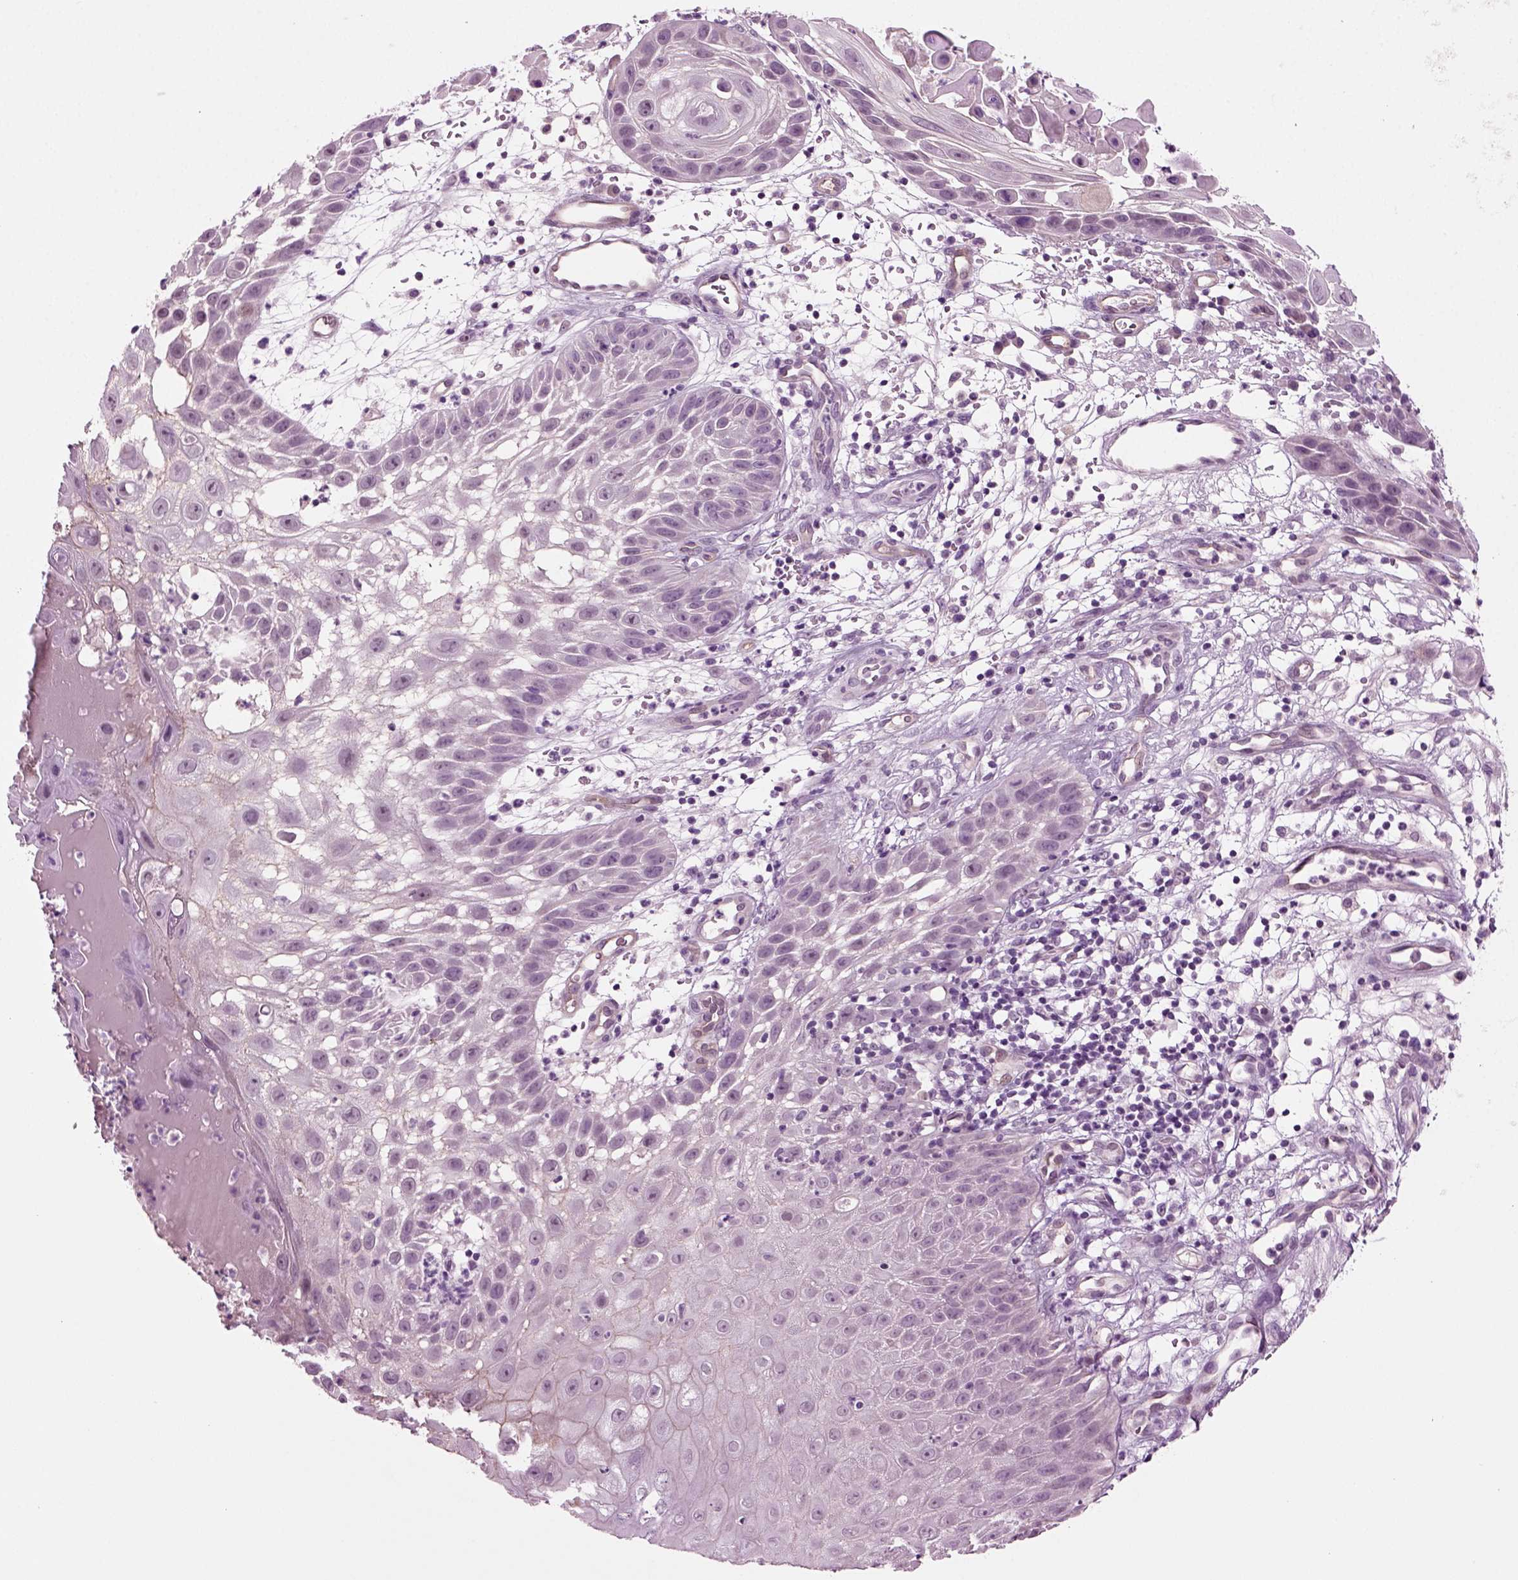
{"staining": {"intensity": "negative", "quantity": "none", "location": "none"}, "tissue": "skin cancer", "cell_type": "Tumor cells", "image_type": "cancer", "snomed": [{"axis": "morphology", "description": "Normal tissue, NOS"}, {"axis": "morphology", "description": "Squamous cell carcinoma, NOS"}, {"axis": "topography", "description": "Skin"}], "caption": "This is an IHC image of squamous cell carcinoma (skin). There is no positivity in tumor cells.", "gene": "COL9A2", "patient": {"sex": "male", "age": 79}}